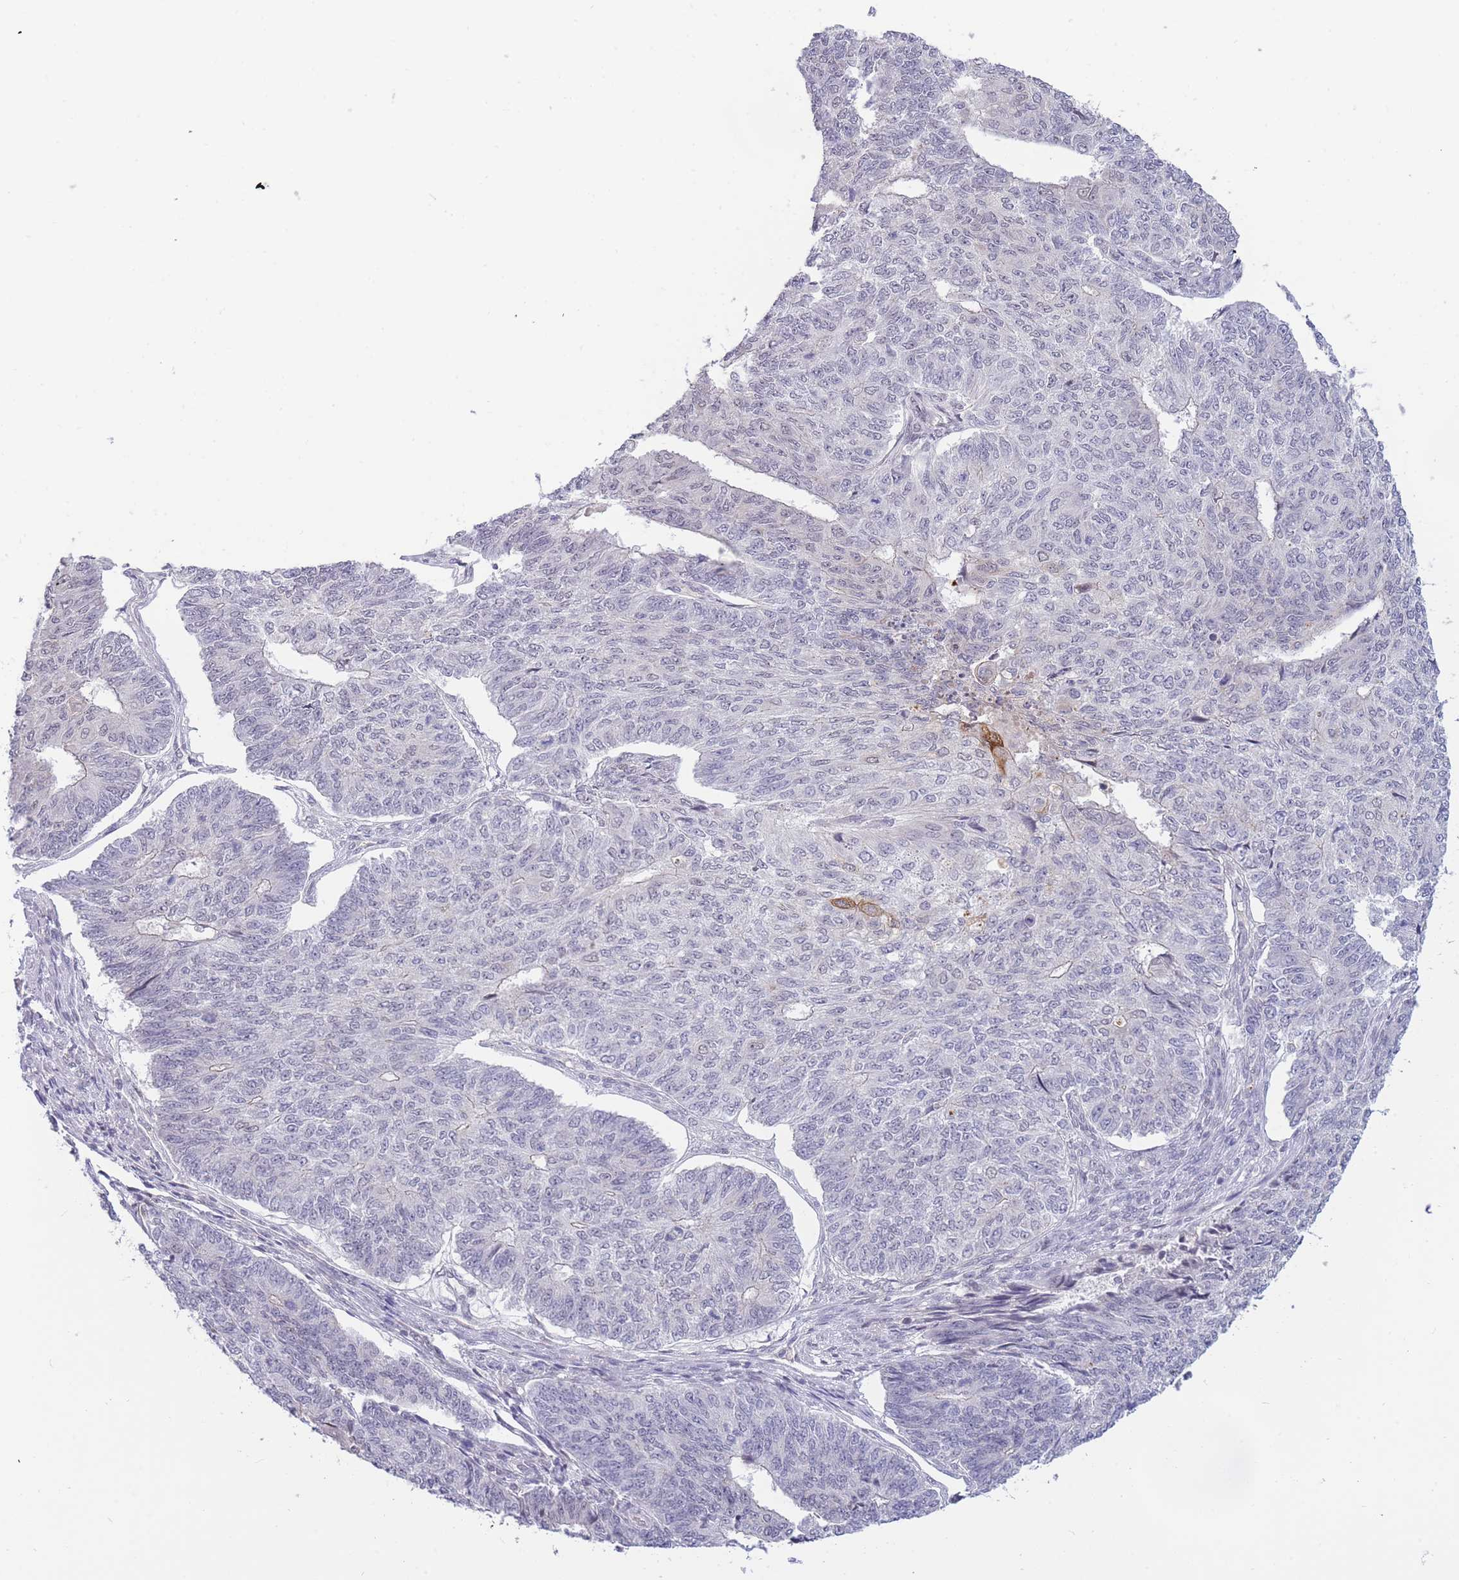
{"staining": {"intensity": "negative", "quantity": "none", "location": "none"}, "tissue": "endometrial cancer", "cell_type": "Tumor cells", "image_type": "cancer", "snomed": [{"axis": "morphology", "description": "Adenocarcinoma, NOS"}, {"axis": "topography", "description": "Endometrium"}], "caption": "IHC photomicrograph of endometrial adenocarcinoma stained for a protein (brown), which reveals no positivity in tumor cells.", "gene": "GOLGA6L25", "patient": {"sex": "female", "age": 32}}